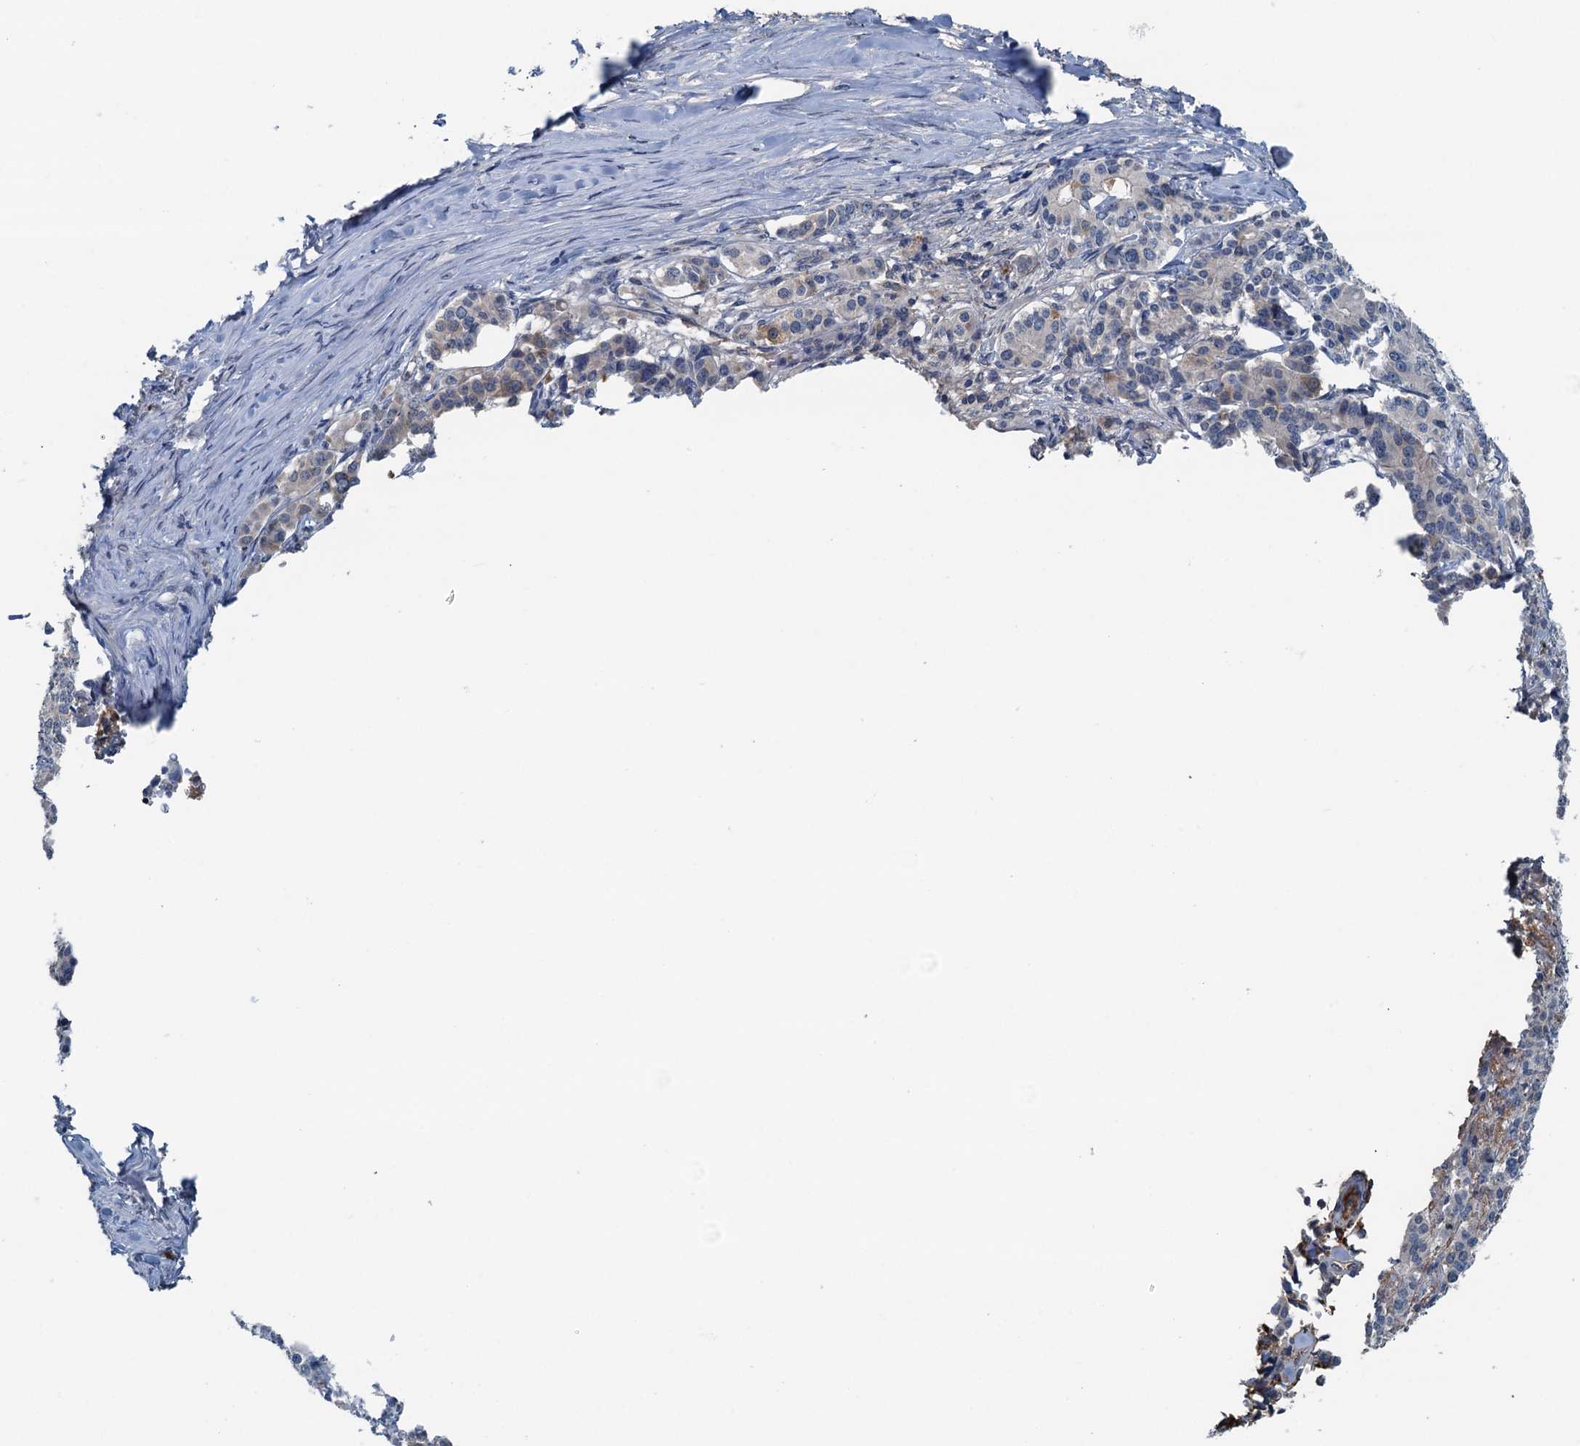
{"staining": {"intensity": "negative", "quantity": "none", "location": "none"}, "tissue": "pancreatic cancer", "cell_type": "Tumor cells", "image_type": "cancer", "snomed": [{"axis": "morphology", "description": "Adenocarcinoma, NOS"}, {"axis": "topography", "description": "Pancreas"}], "caption": "IHC histopathology image of neoplastic tissue: adenocarcinoma (pancreatic) stained with DAB (3,3'-diaminobenzidine) displays no significant protein staining in tumor cells. (IHC, brightfield microscopy, high magnification).", "gene": "LSM14B", "patient": {"sex": "female", "age": 74}}